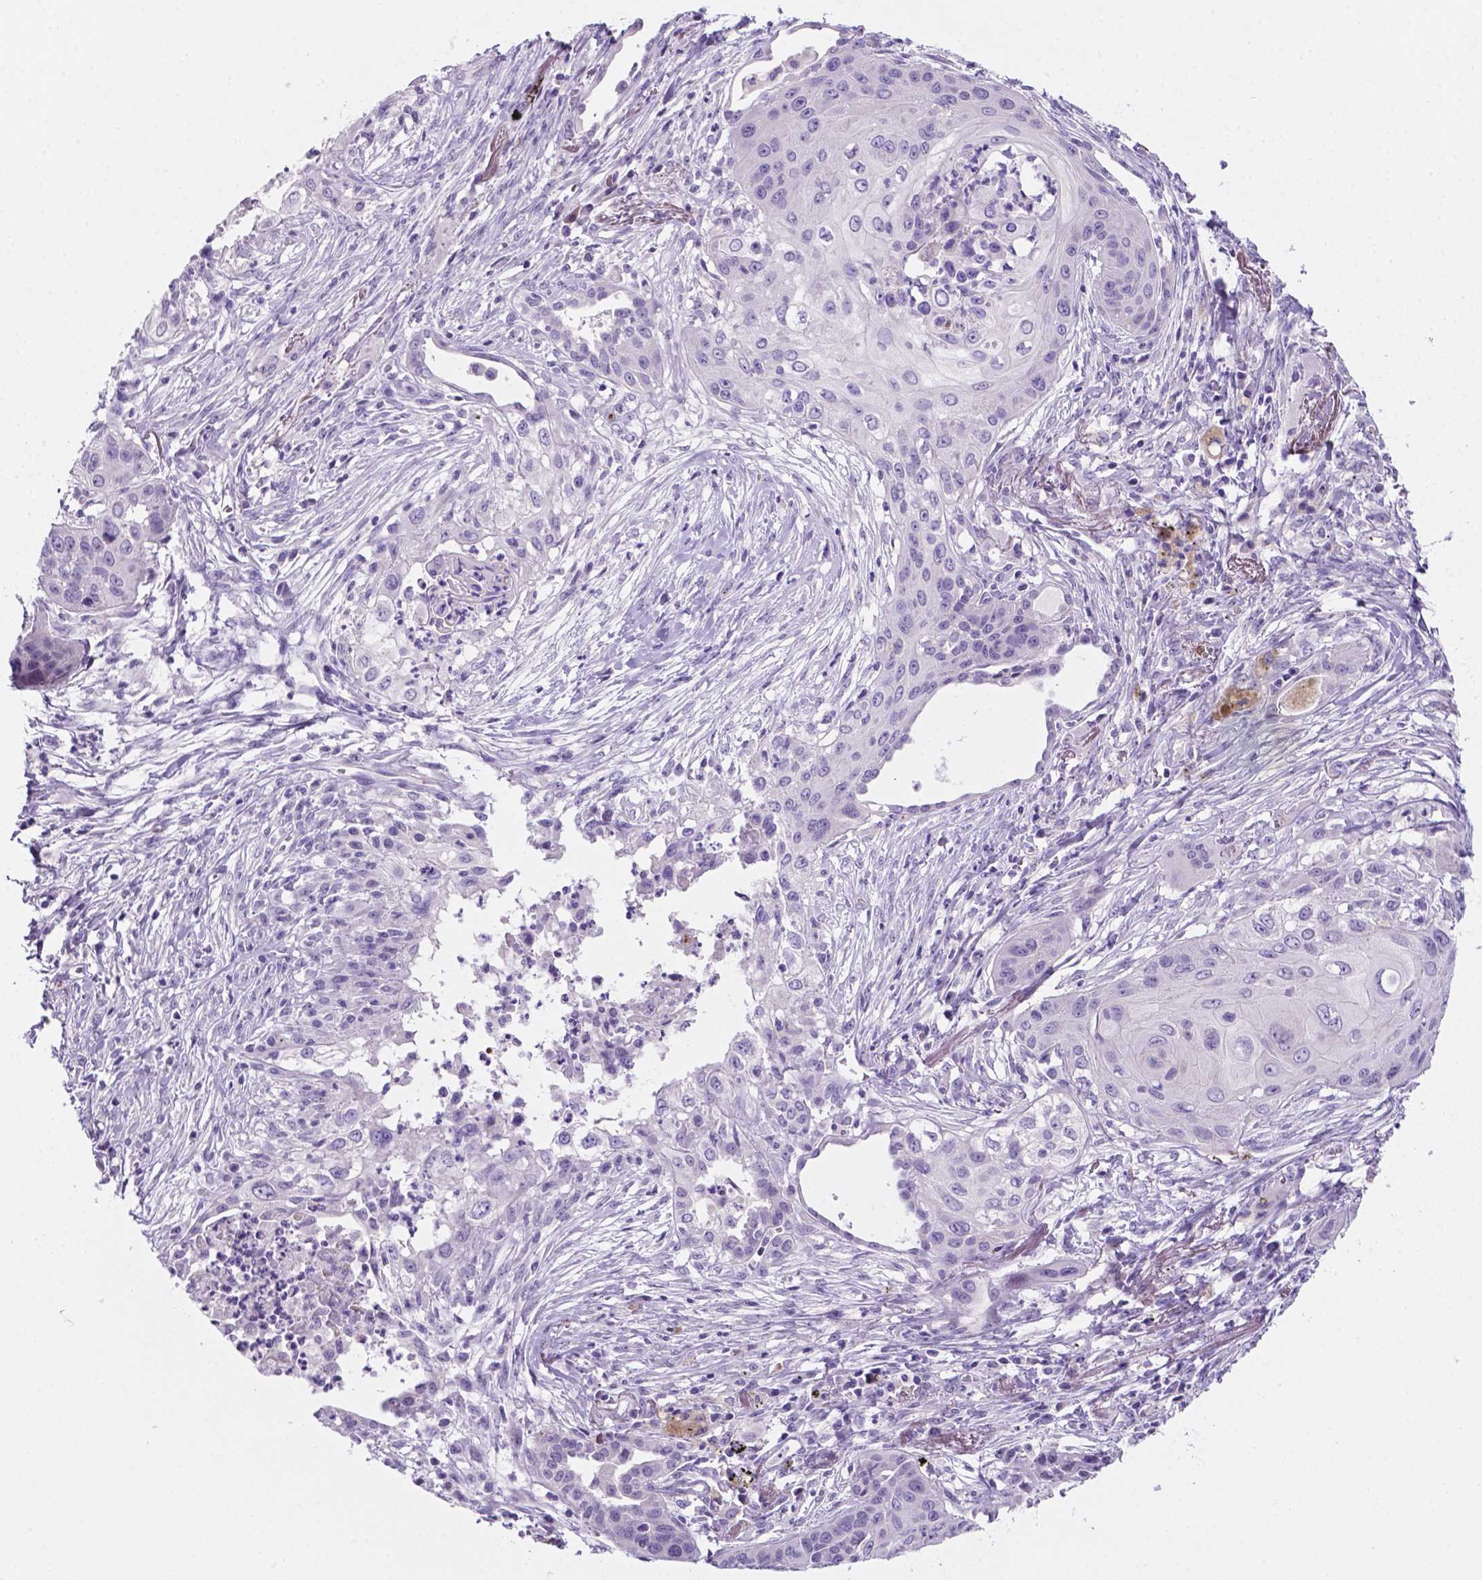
{"staining": {"intensity": "negative", "quantity": "none", "location": "none"}, "tissue": "lung cancer", "cell_type": "Tumor cells", "image_type": "cancer", "snomed": [{"axis": "morphology", "description": "Squamous cell carcinoma, NOS"}, {"axis": "topography", "description": "Lung"}], "caption": "High power microscopy micrograph of an IHC micrograph of lung cancer, revealing no significant positivity in tumor cells.", "gene": "EBLN2", "patient": {"sex": "male", "age": 71}}